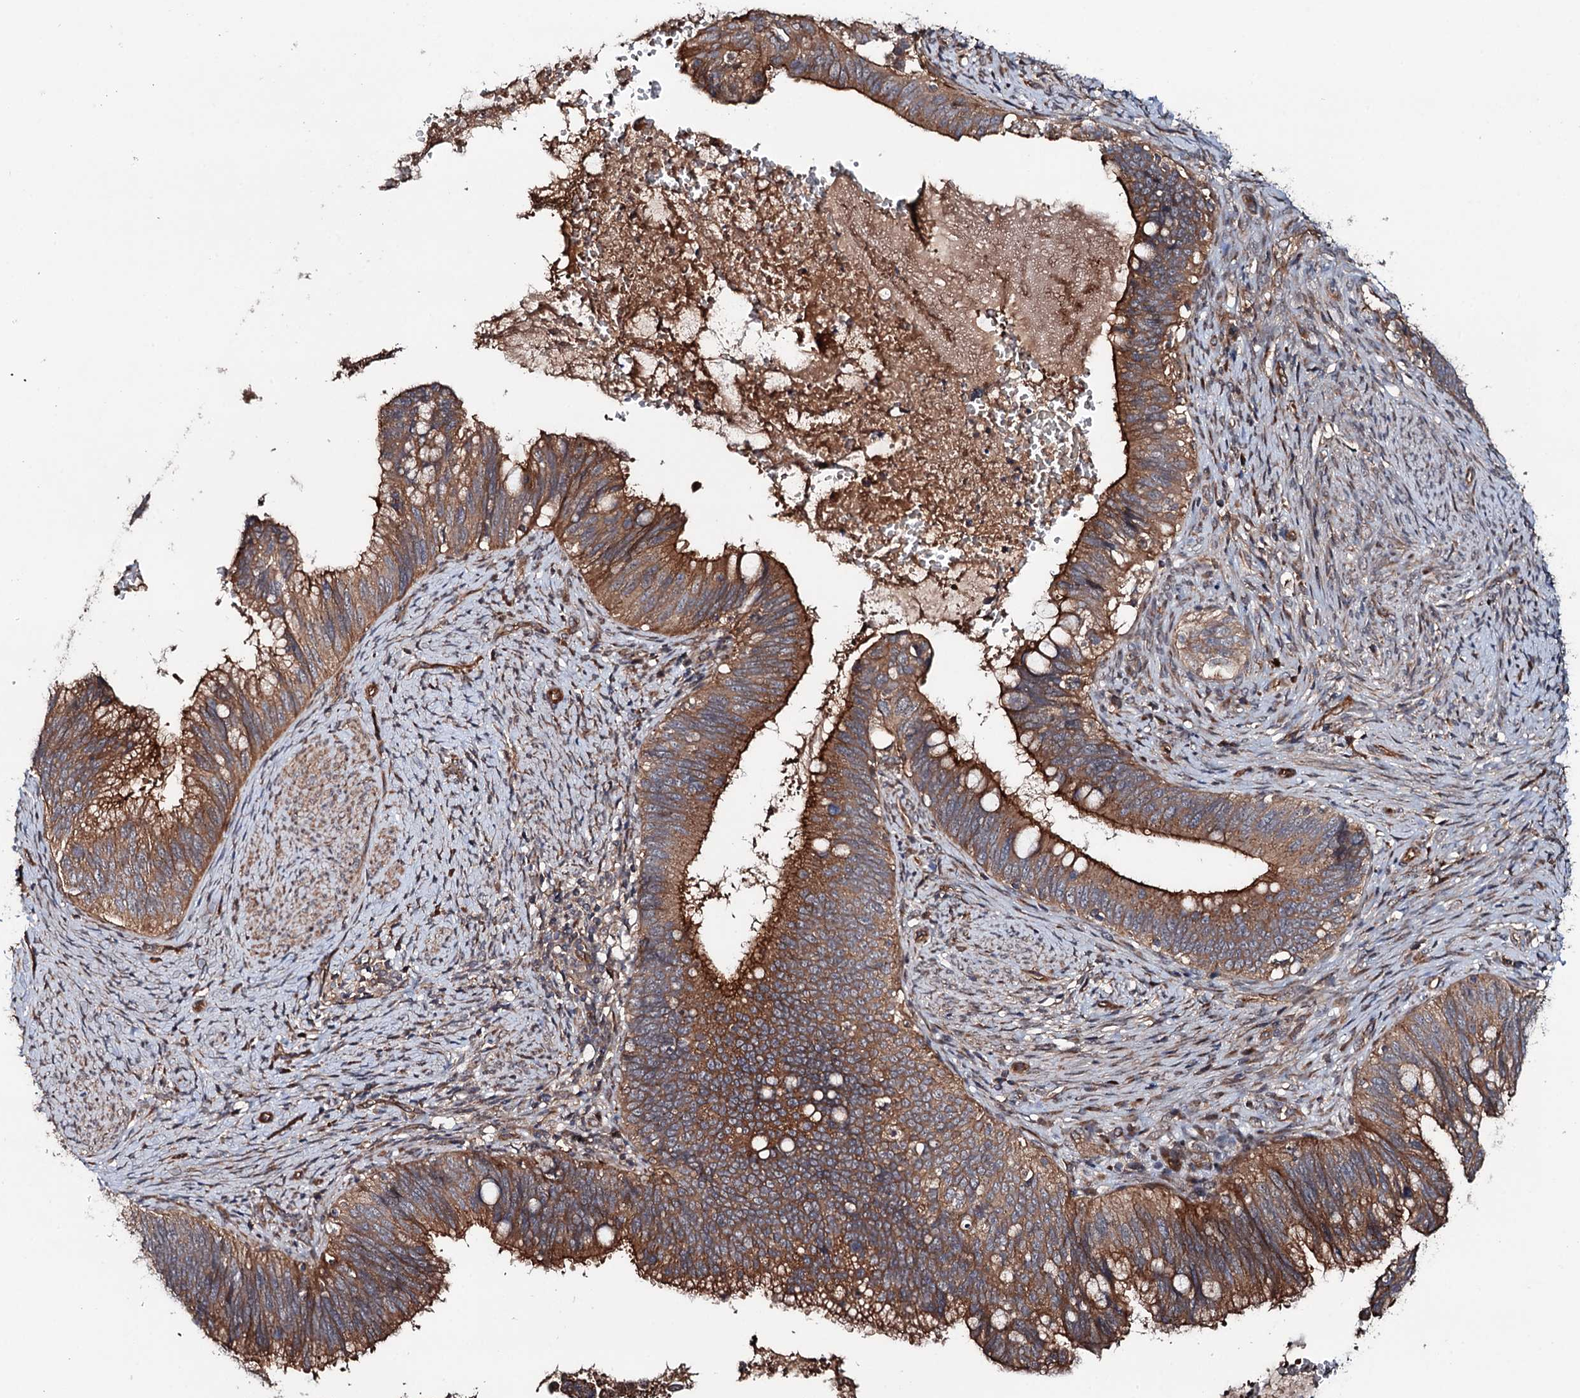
{"staining": {"intensity": "strong", "quantity": "25%-75%", "location": "cytoplasmic/membranous"}, "tissue": "cervical cancer", "cell_type": "Tumor cells", "image_type": "cancer", "snomed": [{"axis": "morphology", "description": "Adenocarcinoma, NOS"}, {"axis": "topography", "description": "Cervix"}], "caption": "Immunohistochemical staining of cervical cancer (adenocarcinoma) demonstrates strong cytoplasmic/membranous protein expression in approximately 25%-75% of tumor cells.", "gene": "ADGRG4", "patient": {"sex": "female", "age": 42}}